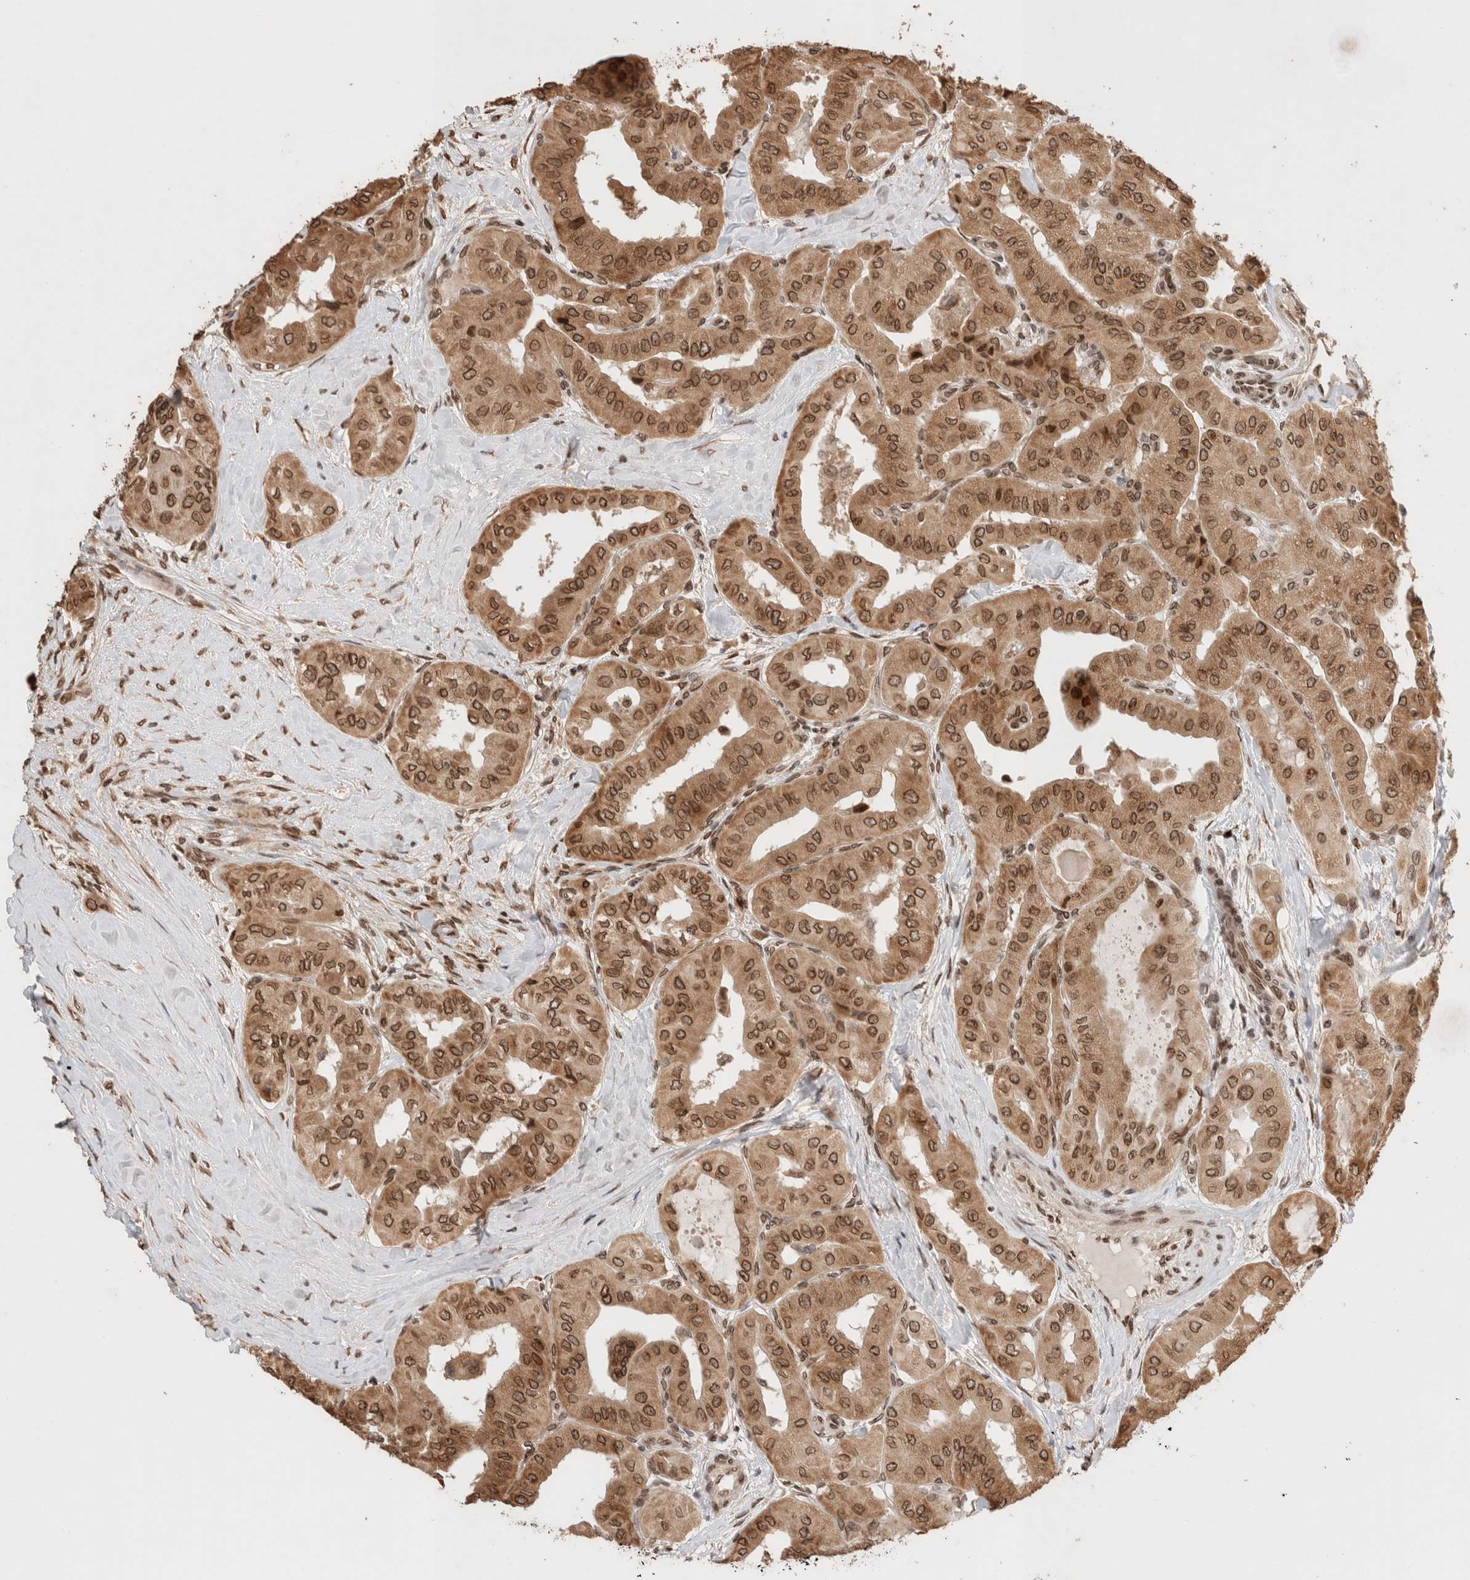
{"staining": {"intensity": "strong", "quantity": ">75%", "location": "cytoplasmic/membranous,nuclear"}, "tissue": "thyroid cancer", "cell_type": "Tumor cells", "image_type": "cancer", "snomed": [{"axis": "morphology", "description": "Papillary adenocarcinoma, NOS"}, {"axis": "topography", "description": "Thyroid gland"}], "caption": "Protein staining reveals strong cytoplasmic/membranous and nuclear expression in approximately >75% of tumor cells in thyroid cancer (papillary adenocarcinoma).", "gene": "TPR", "patient": {"sex": "female", "age": 59}}